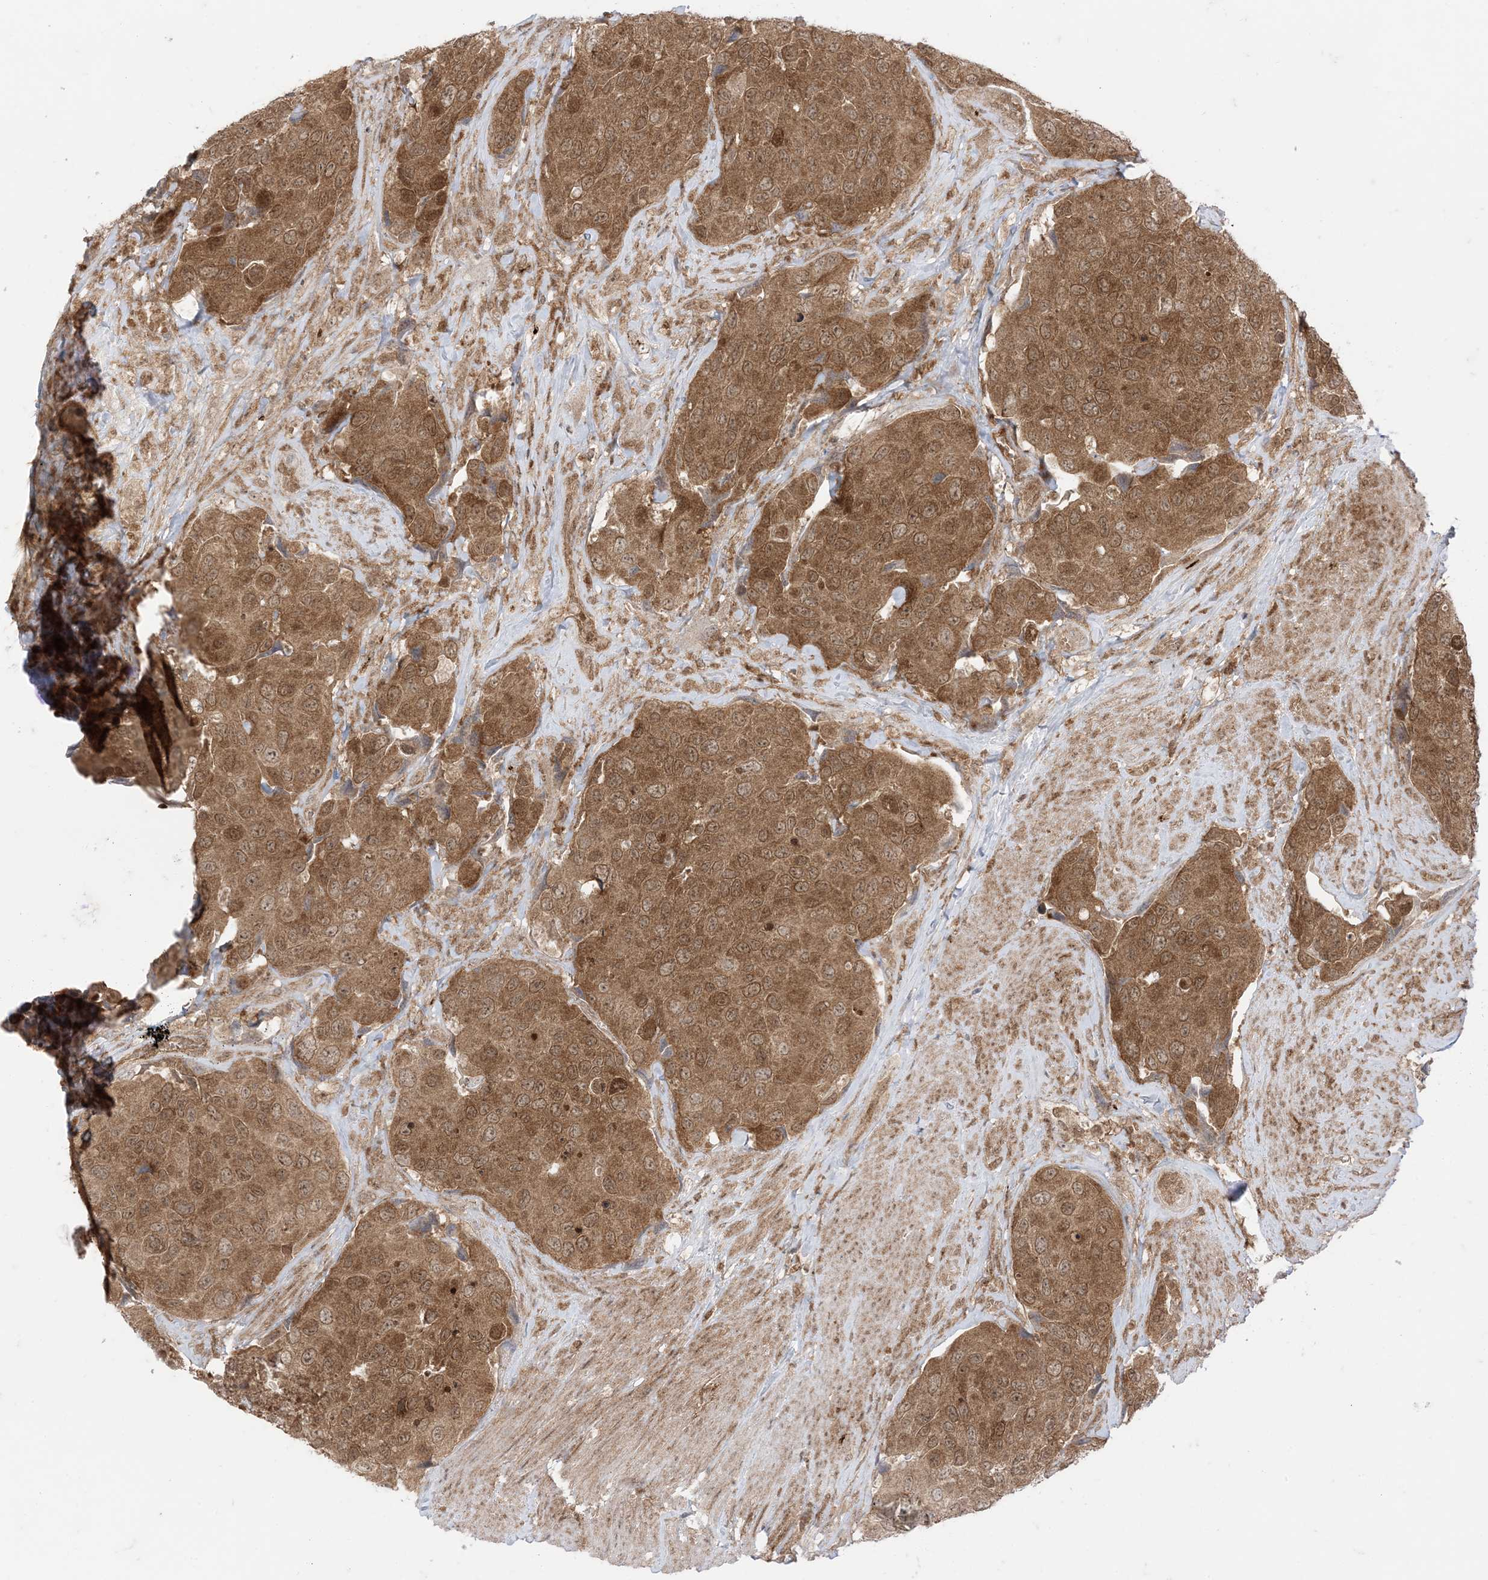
{"staining": {"intensity": "moderate", "quantity": ">75%", "location": "cytoplasmic/membranous,nuclear"}, "tissue": "urothelial cancer", "cell_type": "Tumor cells", "image_type": "cancer", "snomed": [{"axis": "morphology", "description": "Urothelial carcinoma, High grade"}, {"axis": "topography", "description": "Urinary bladder"}], "caption": "Urothelial carcinoma (high-grade) stained for a protein (brown) reveals moderate cytoplasmic/membranous and nuclear positive staining in about >75% of tumor cells.", "gene": "PTPA", "patient": {"sex": "male", "age": 74}}